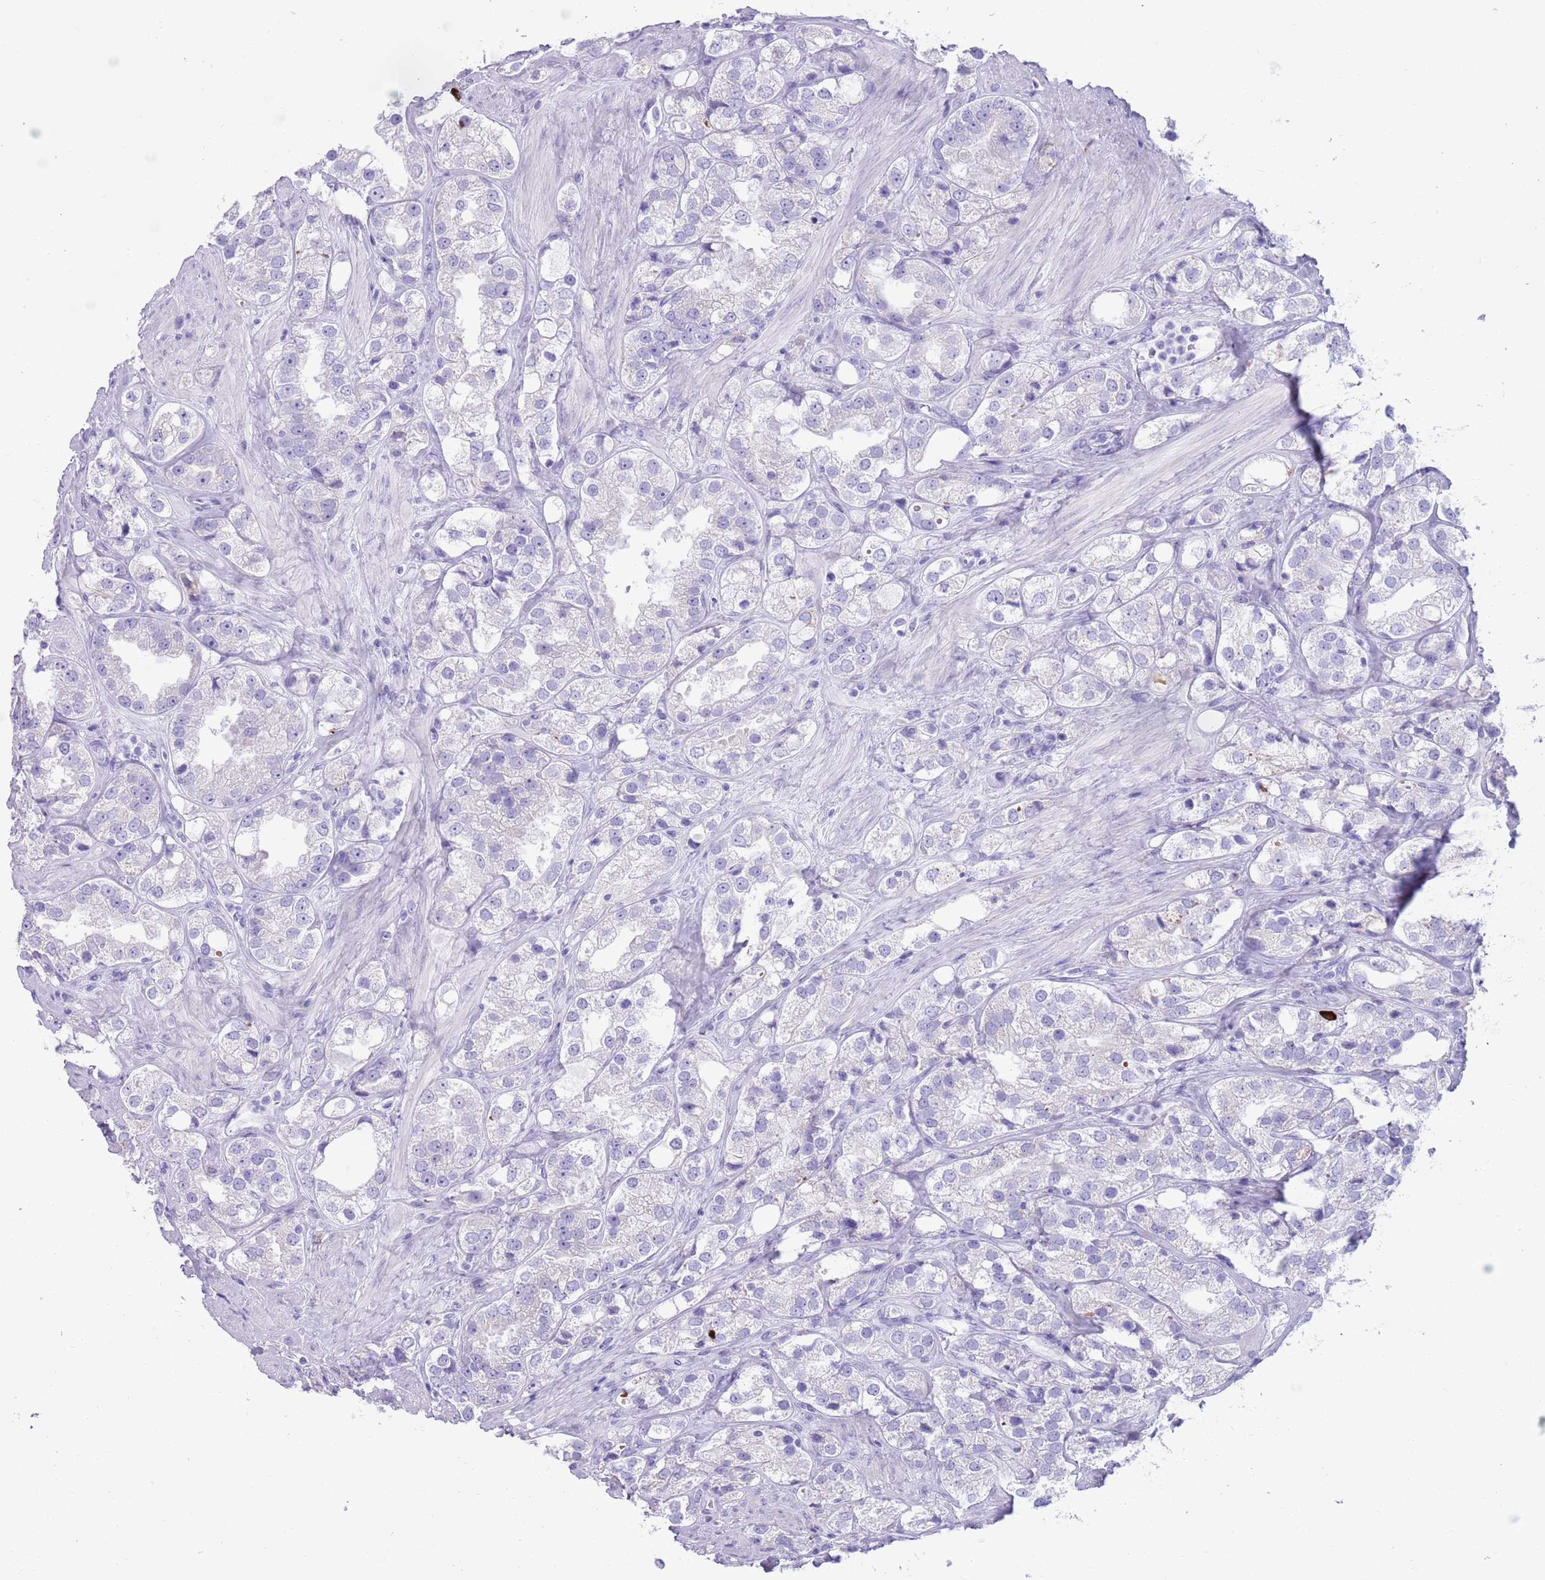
{"staining": {"intensity": "negative", "quantity": "none", "location": "none"}, "tissue": "prostate cancer", "cell_type": "Tumor cells", "image_type": "cancer", "snomed": [{"axis": "morphology", "description": "Adenocarcinoma, NOS"}, {"axis": "topography", "description": "Prostate"}], "caption": "Immunohistochemistry (IHC) photomicrograph of human prostate cancer (adenocarcinoma) stained for a protein (brown), which demonstrates no expression in tumor cells.", "gene": "LY6G5B", "patient": {"sex": "male", "age": 79}}